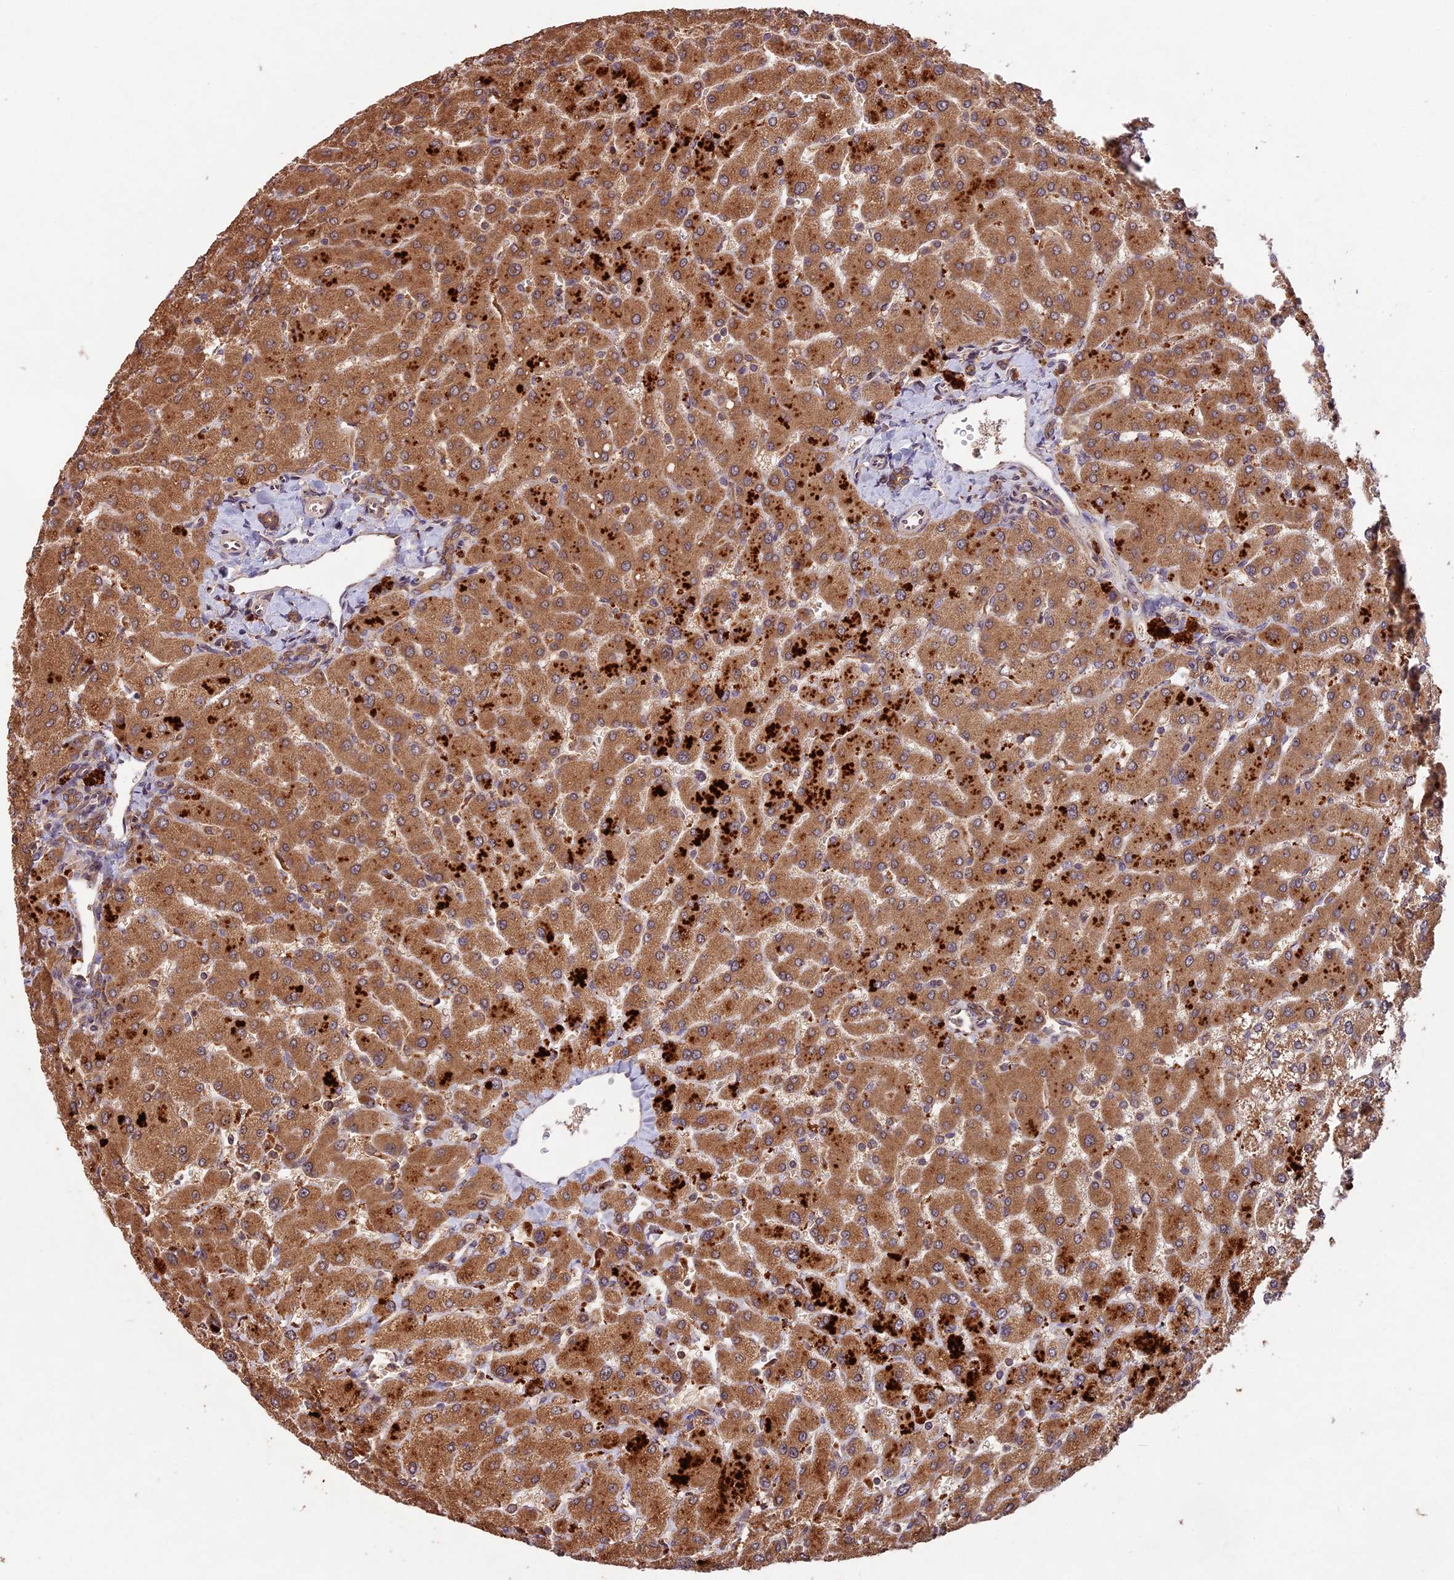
{"staining": {"intensity": "moderate", "quantity": ">75%", "location": "cytoplasmic/membranous"}, "tissue": "liver", "cell_type": "Cholangiocytes", "image_type": "normal", "snomed": [{"axis": "morphology", "description": "Normal tissue, NOS"}, {"axis": "topography", "description": "Liver"}], "caption": "The histopathology image shows immunohistochemical staining of unremarkable liver. There is moderate cytoplasmic/membranous positivity is identified in approximately >75% of cholangiocytes.", "gene": "CHAC1", "patient": {"sex": "male", "age": 55}}